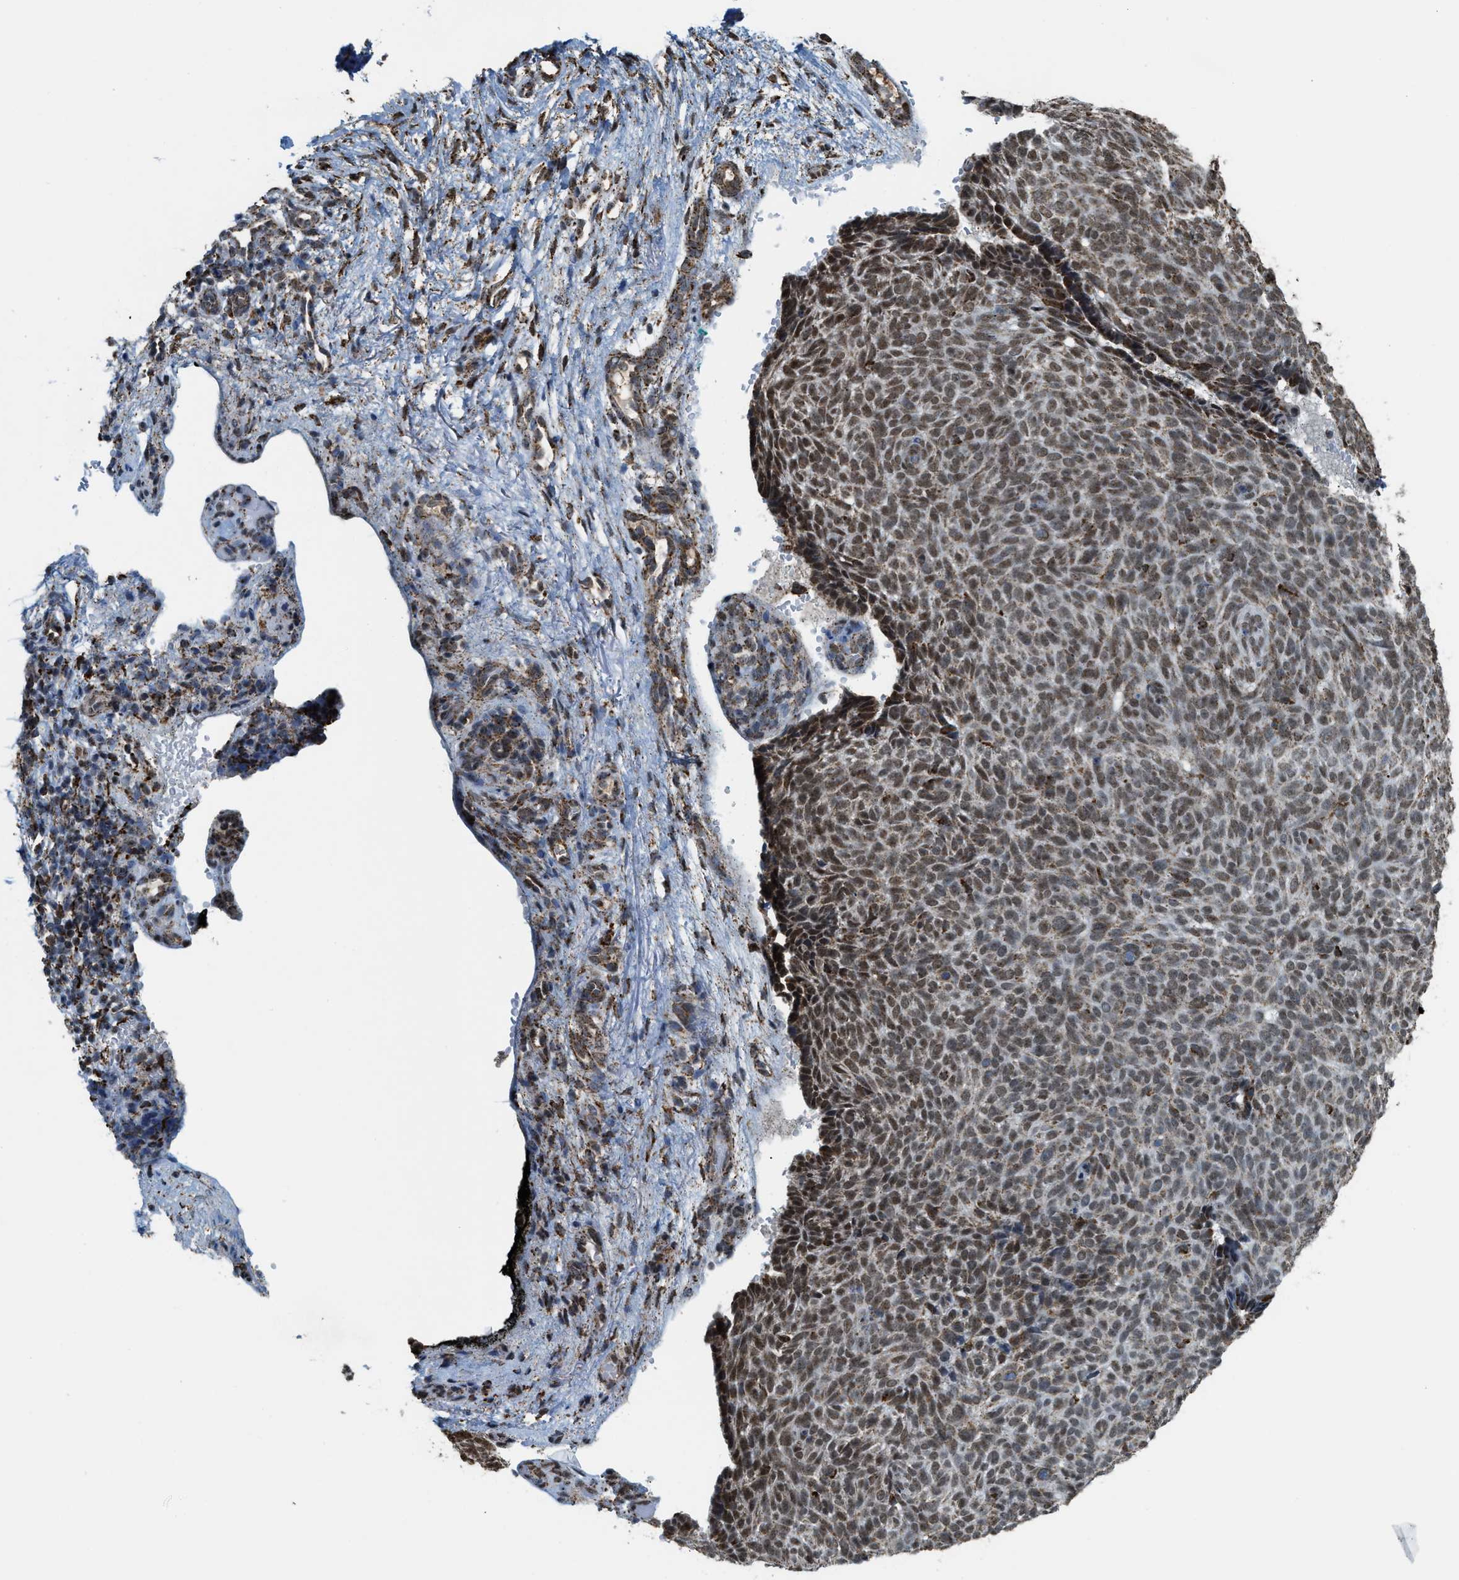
{"staining": {"intensity": "moderate", "quantity": ">75%", "location": "cytoplasmic/membranous,nuclear"}, "tissue": "skin cancer", "cell_type": "Tumor cells", "image_type": "cancer", "snomed": [{"axis": "morphology", "description": "Basal cell carcinoma"}, {"axis": "topography", "description": "Skin"}], "caption": "Immunohistochemical staining of skin cancer (basal cell carcinoma) reveals medium levels of moderate cytoplasmic/membranous and nuclear protein expression in approximately >75% of tumor cells.", "gene": "HIBADH", "patient": {"sex": "male", "age": 61}}